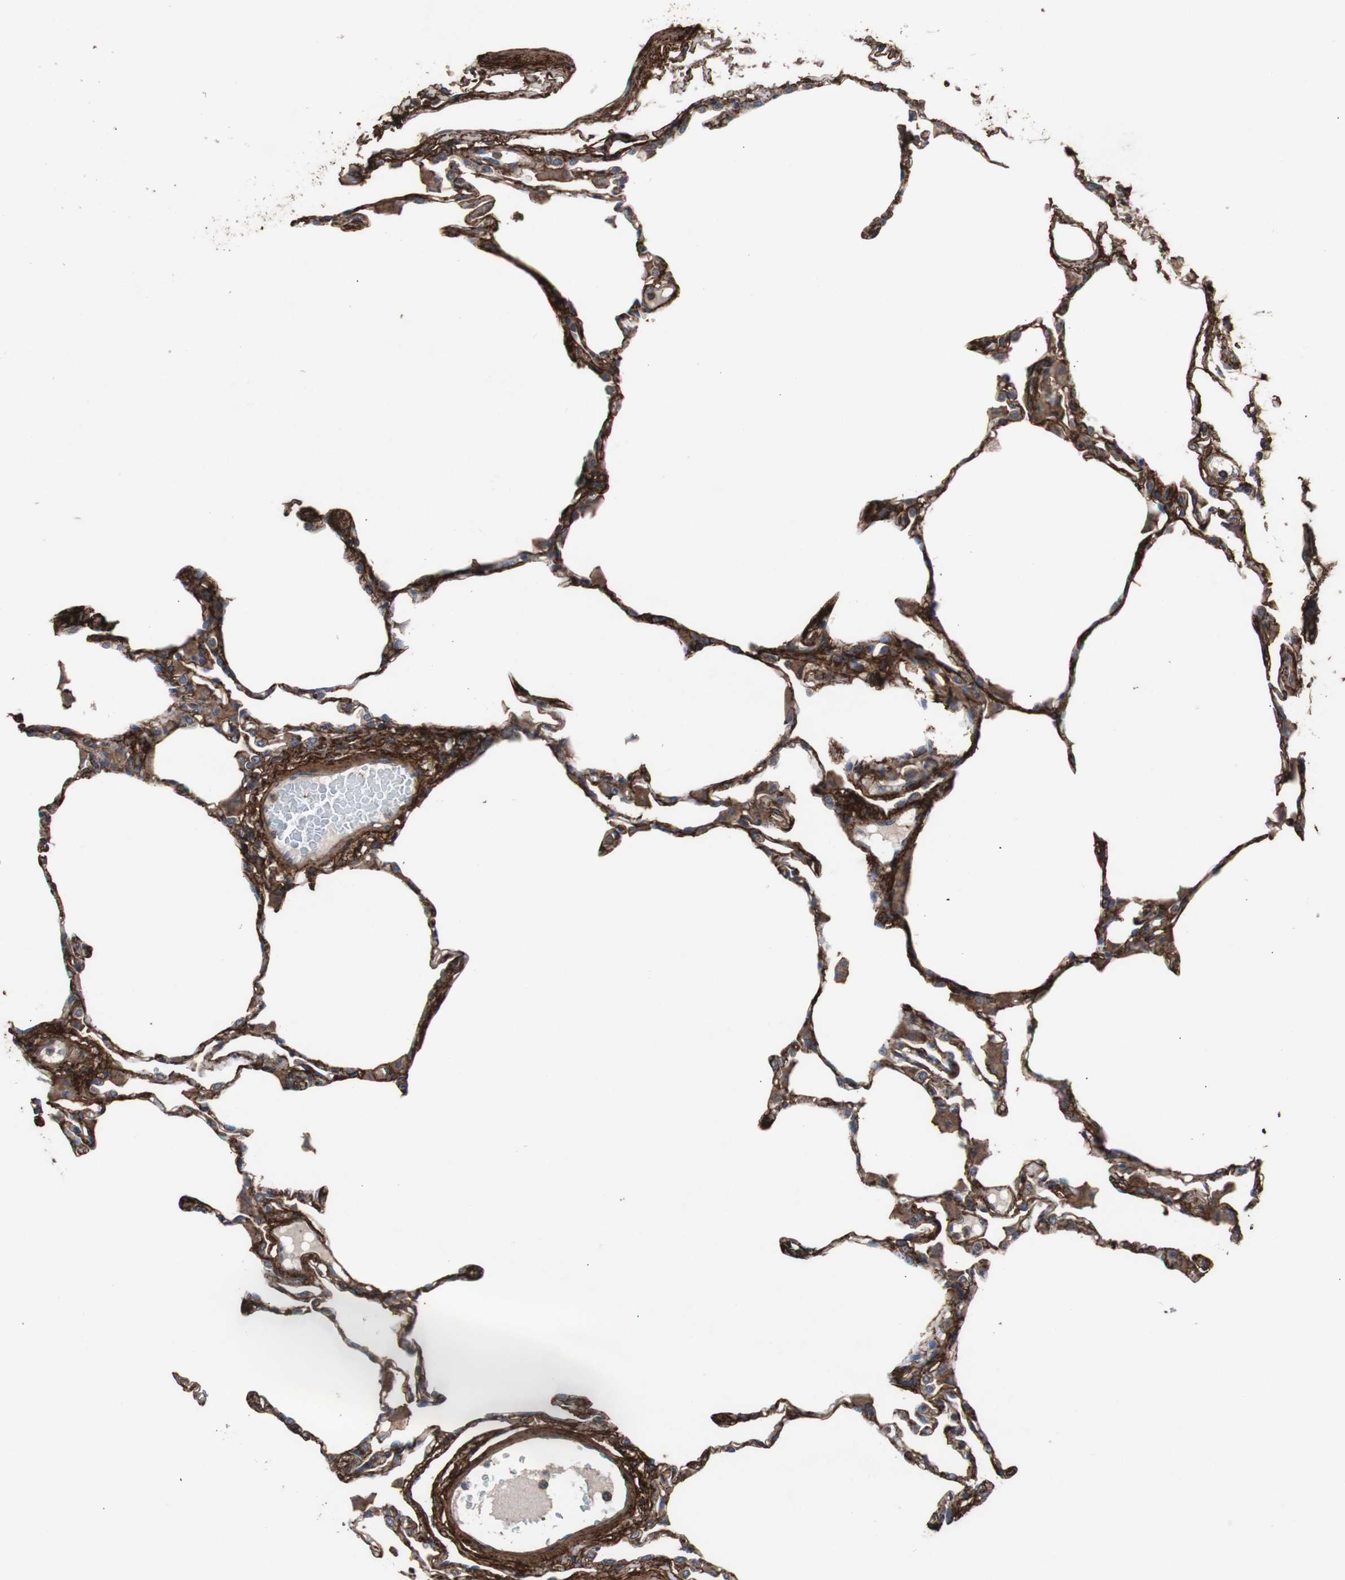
{"staining": {"intensity": "moderate", "quantity": "<25%", "location": "cytoplasmic/membranous"}, "tissue": "lung", "cell_type": "Alveolar cells", "image_type": "normal", "snomed": [{"axis": "morphology", "description": "Normal tissue, NOS"}, {"axis": "topography", "description": "Lung"}], "caption": "About <25% of alveolar cells in benign lung demonstrate moderate cytoplasmic/membranous protein expression as visualized by brown immunohistochemical staining.", "gene": "COL6A2", "patient": {"sex": "female", "age": 49}}